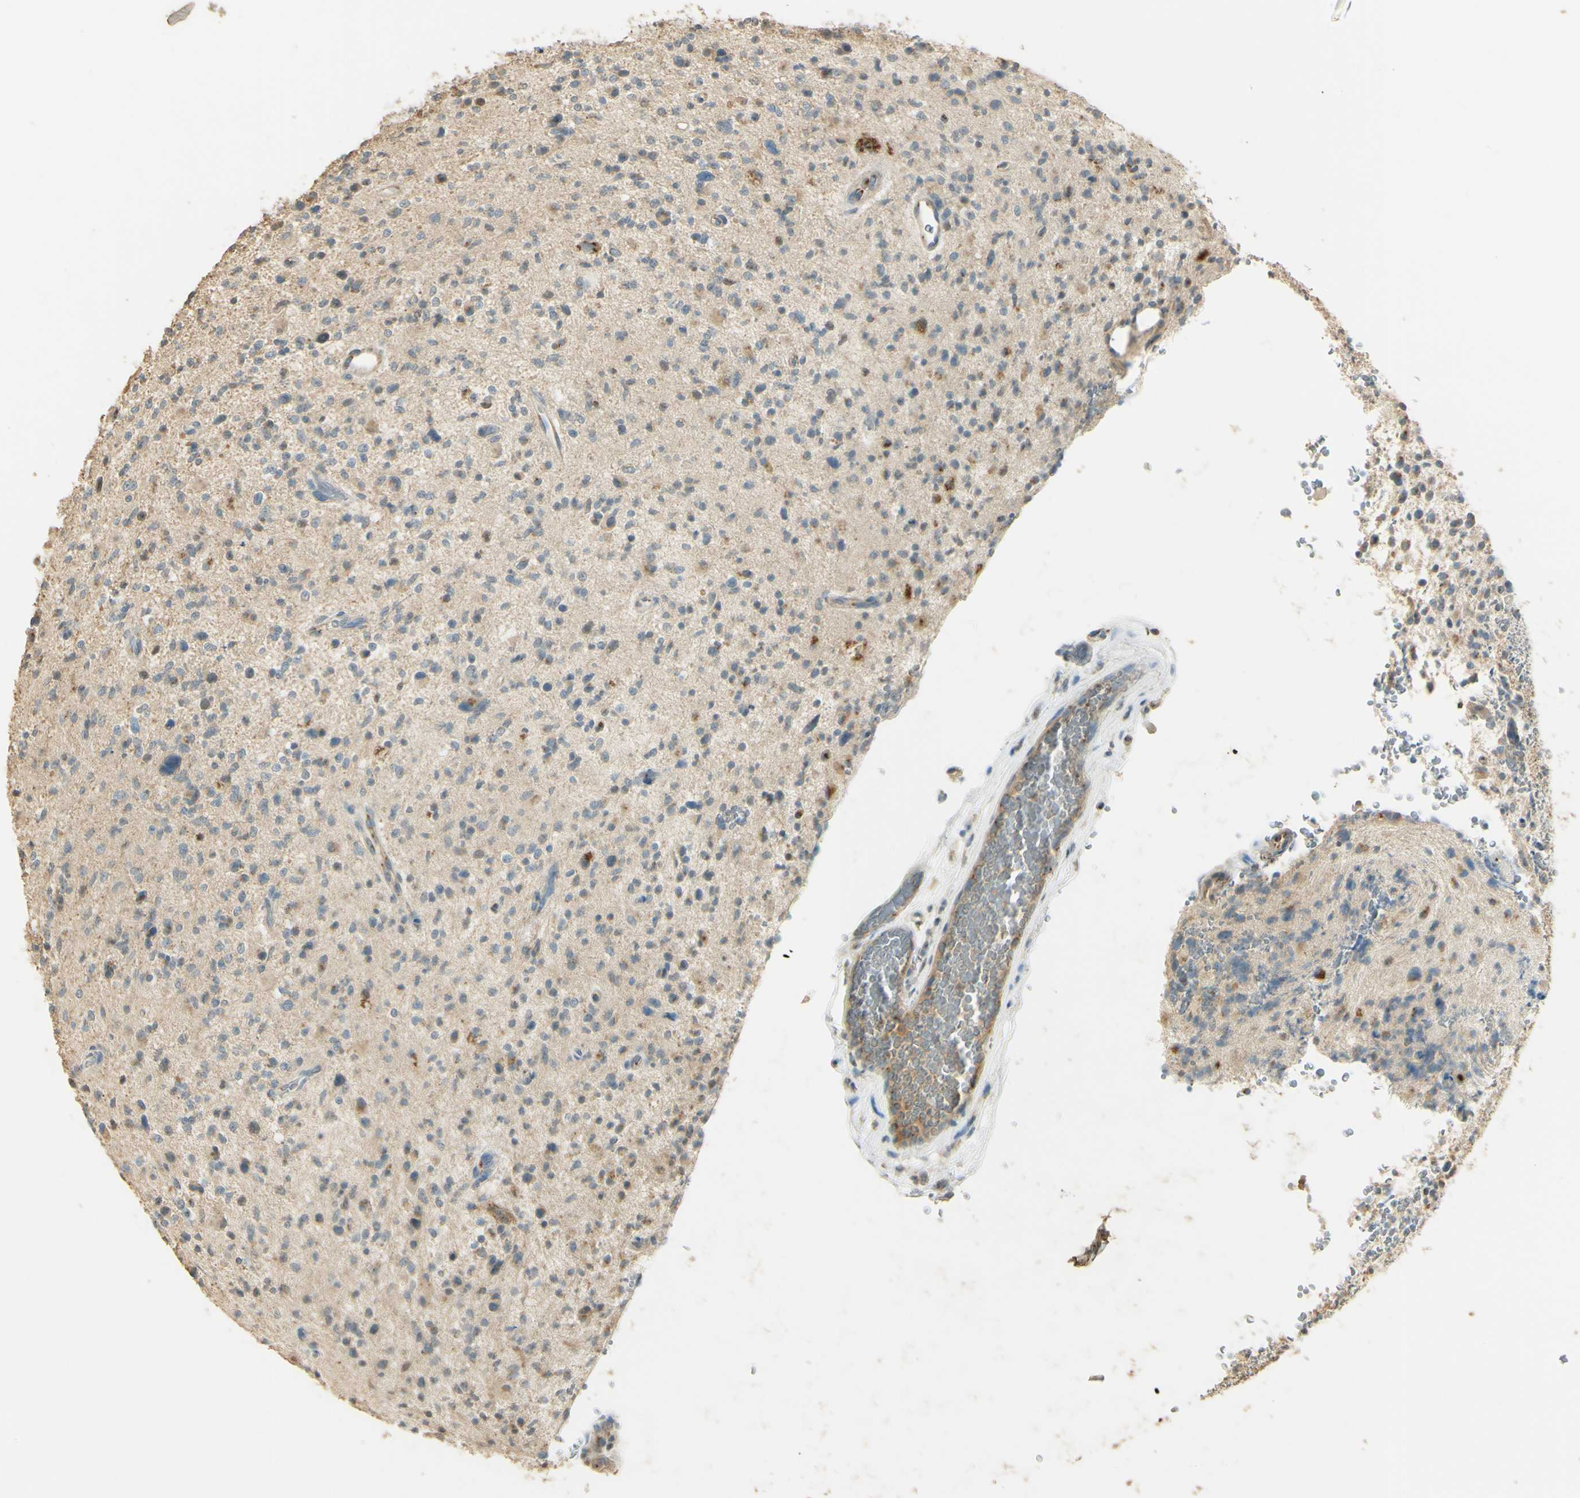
{"staining": {"intensity": "weak", "quantity": "25%-75%", "location": "cytoplasmic/membranous"}, "tissue": "glioma", "cell_type": "Tumor cells", "image_type": "cancer", "snomed": [{"axis": "morphology", "description": "Glioma, malignant, High grade"}, {"axis": "topography", "description": "Brain"}], "caption": "Immunohistochemistry (IHC) staining of malignant glioma (high-grade), which reveals low levels of weak cytoplasmic/membranous staining in approximately 25%-75% of tumor cells indicating weak cytoplasmic/membranous protein staining. The staining was performed using DAB (3,3'-diaminobenzidine) (brown) for protein detection and nuclei were counterstained in hematoxylin (blue).", "gene": "UXS1", "patient": {"sex": "male", "age": 48}}